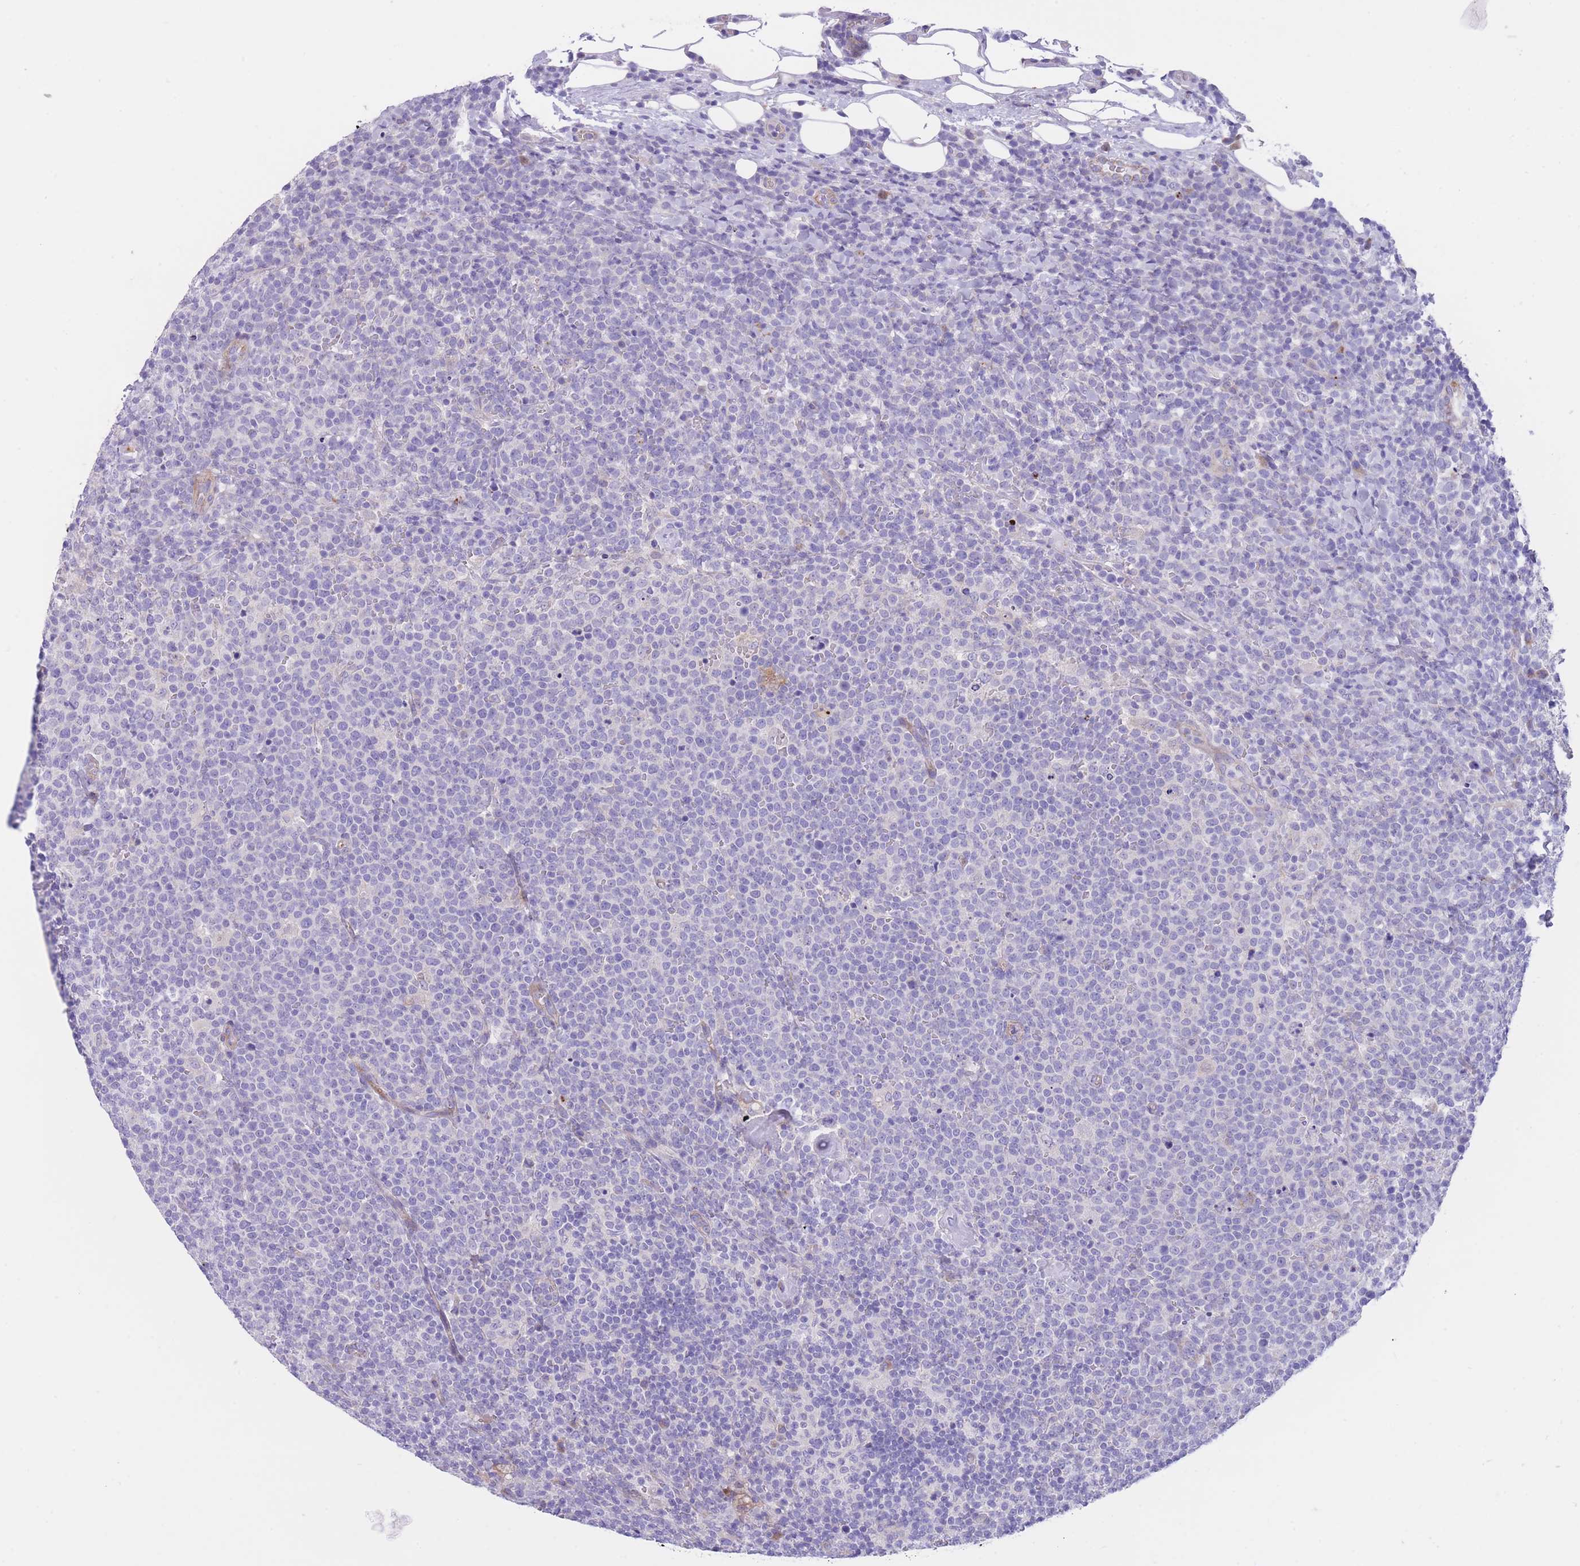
{"staining": {"intensity": "negative", "quantity": "none", "location": "none"}, "tissue": "lymphoma", "cell_type": "Tumor cells", "image_type": "cancer", "snomed": [{"axis": "morphology", "description": "Malignant lymphoma, non-Hodgkin's type, High grade"}, {"axis": "topography", "description": "Lymph node"}], "caption": "Immunohistochemical staining of human lymphoma demonstrates no significant staining in tumor cells.", "gene": "QTRT1", "patient": {"sex": "male", "age": 61}}